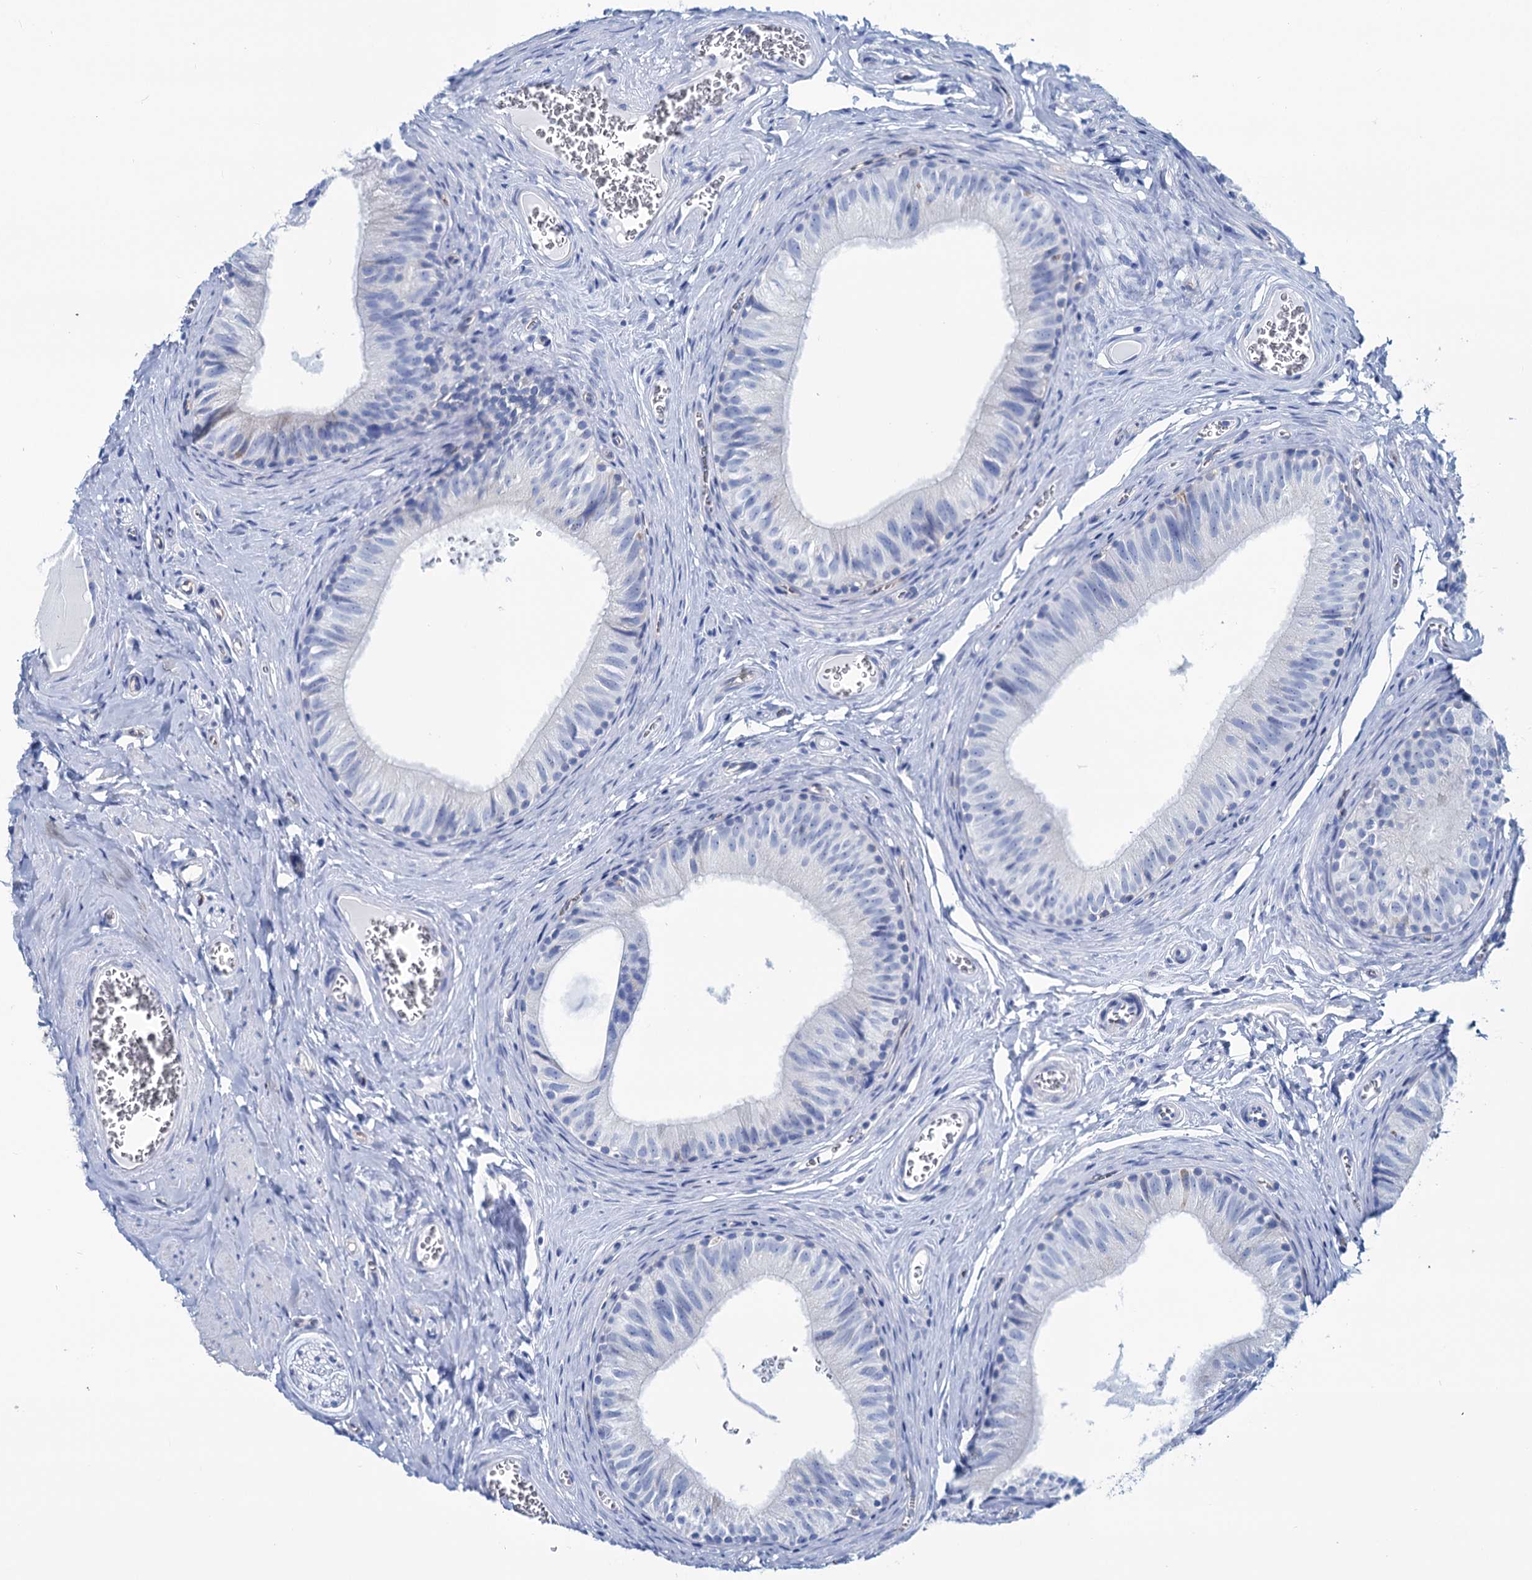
{"staining": {"intensity": "negative", "quantity": "none", "location": "none"}, "tissue": "epididymis", "cell_type": "Glandular cells", "image_type": "normal", "snomed": [{"axis": "morphology", "description": "Normal tissue, NOS"}, {"axis": "topography", "description": "Epididymis"}], "caption": "Glandular cells show no significant positivity in normal epididymis. (Immunohistochemistry (ihc), brightfield microscopy, high magnification).", "gene": "SLC1A3", "patient": {"sex": "male", "age": 42}}